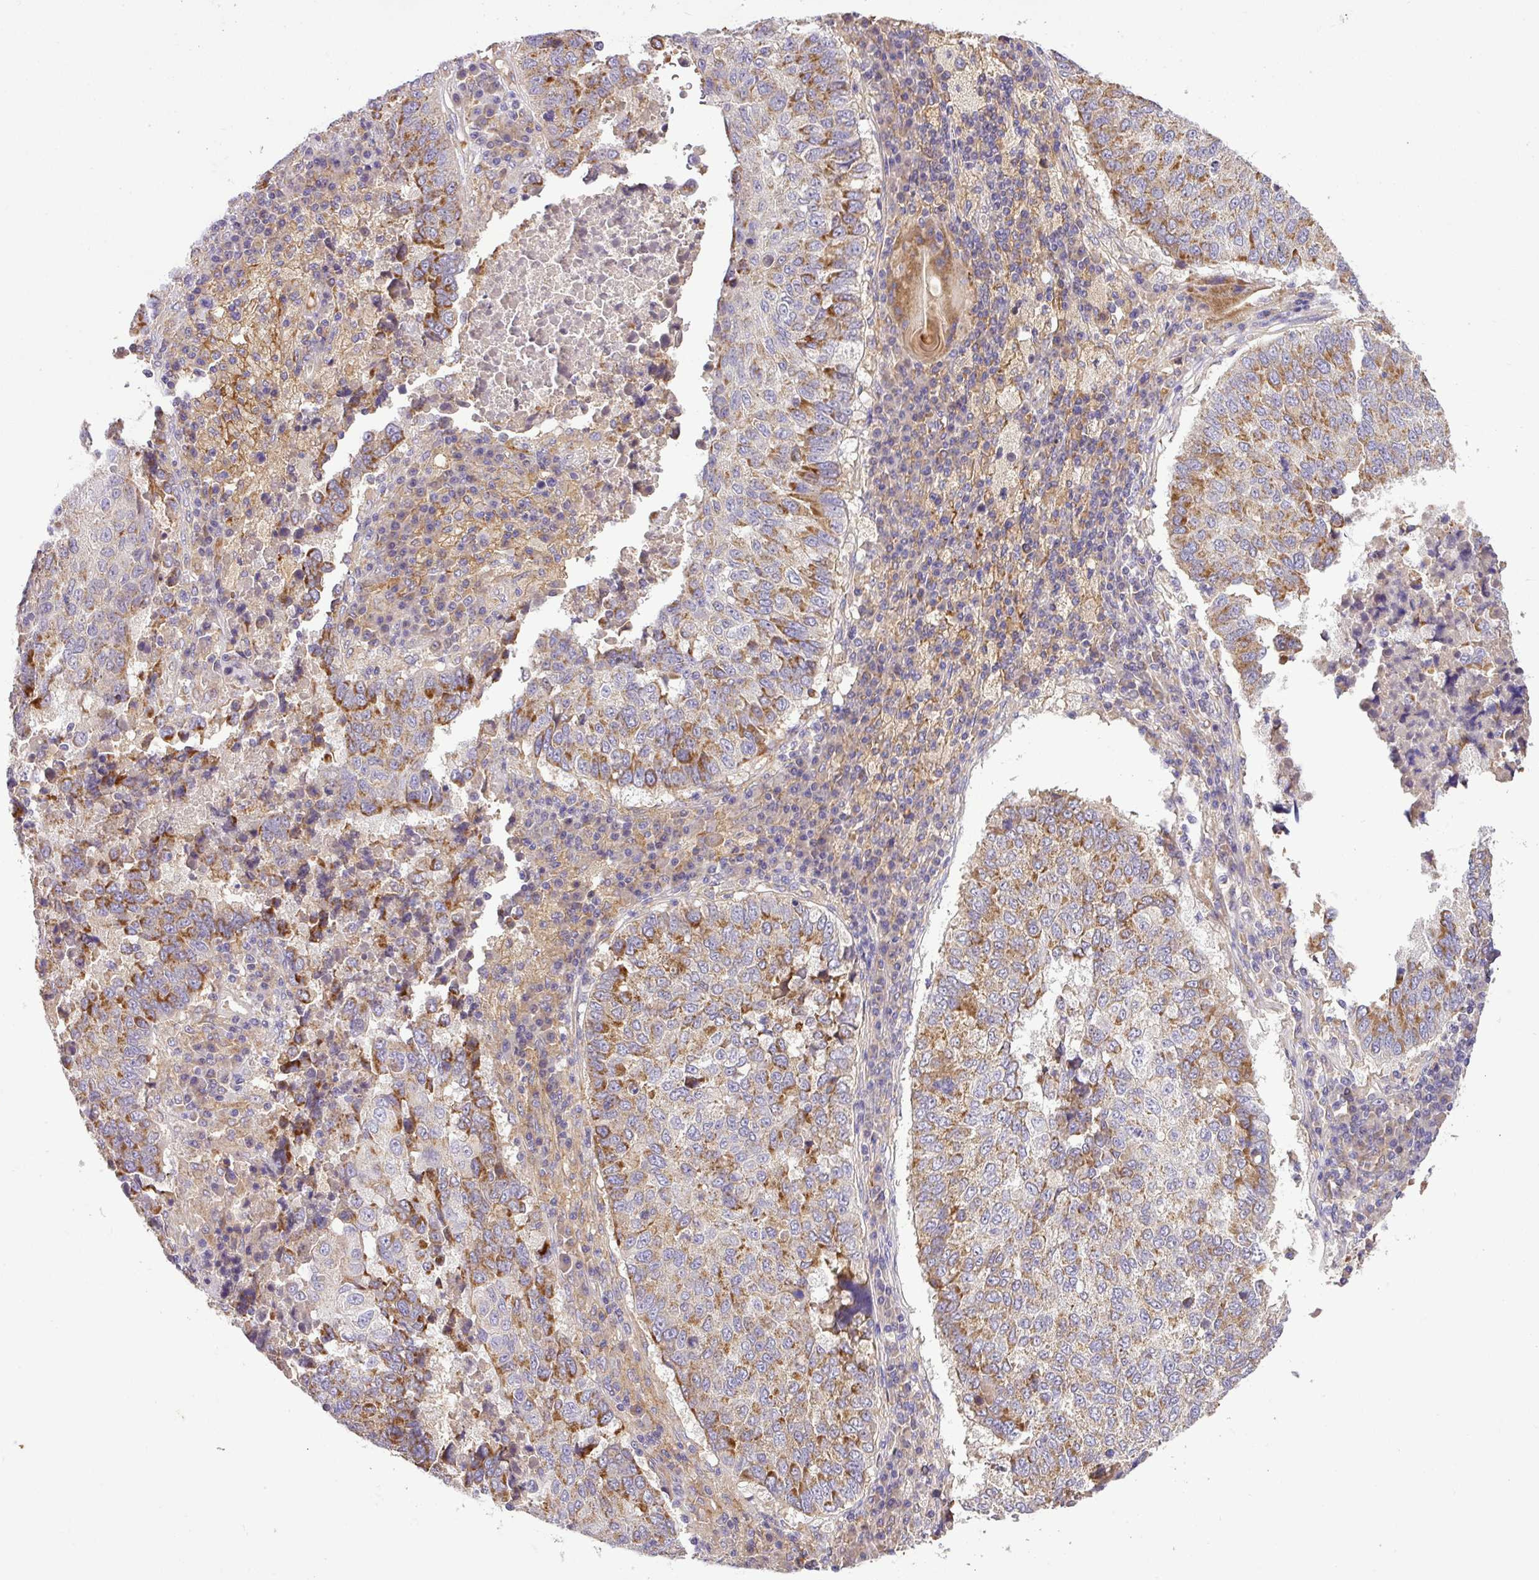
{"staining": {"intensity": "moderate", "quantity": ">75%", "location": "cytoplasmic/membranous"}, "tissue": "lung cancer", "cell_type": "Tumor cells", "image_type": "cancer", "snomed": [{"axis": "morphology", "description": "Squamous cell carcinoma, NOS"}, {"axis": "topography", "description": "Lung"}], "caption": "DAB immunohistochemical staining of human lung cancer displays moderate cytoplasmic/membranous protein staining in about >75% of tumor cells.", "gene": "ZNF513", "patient": {"sex": "male", "age": 73}}